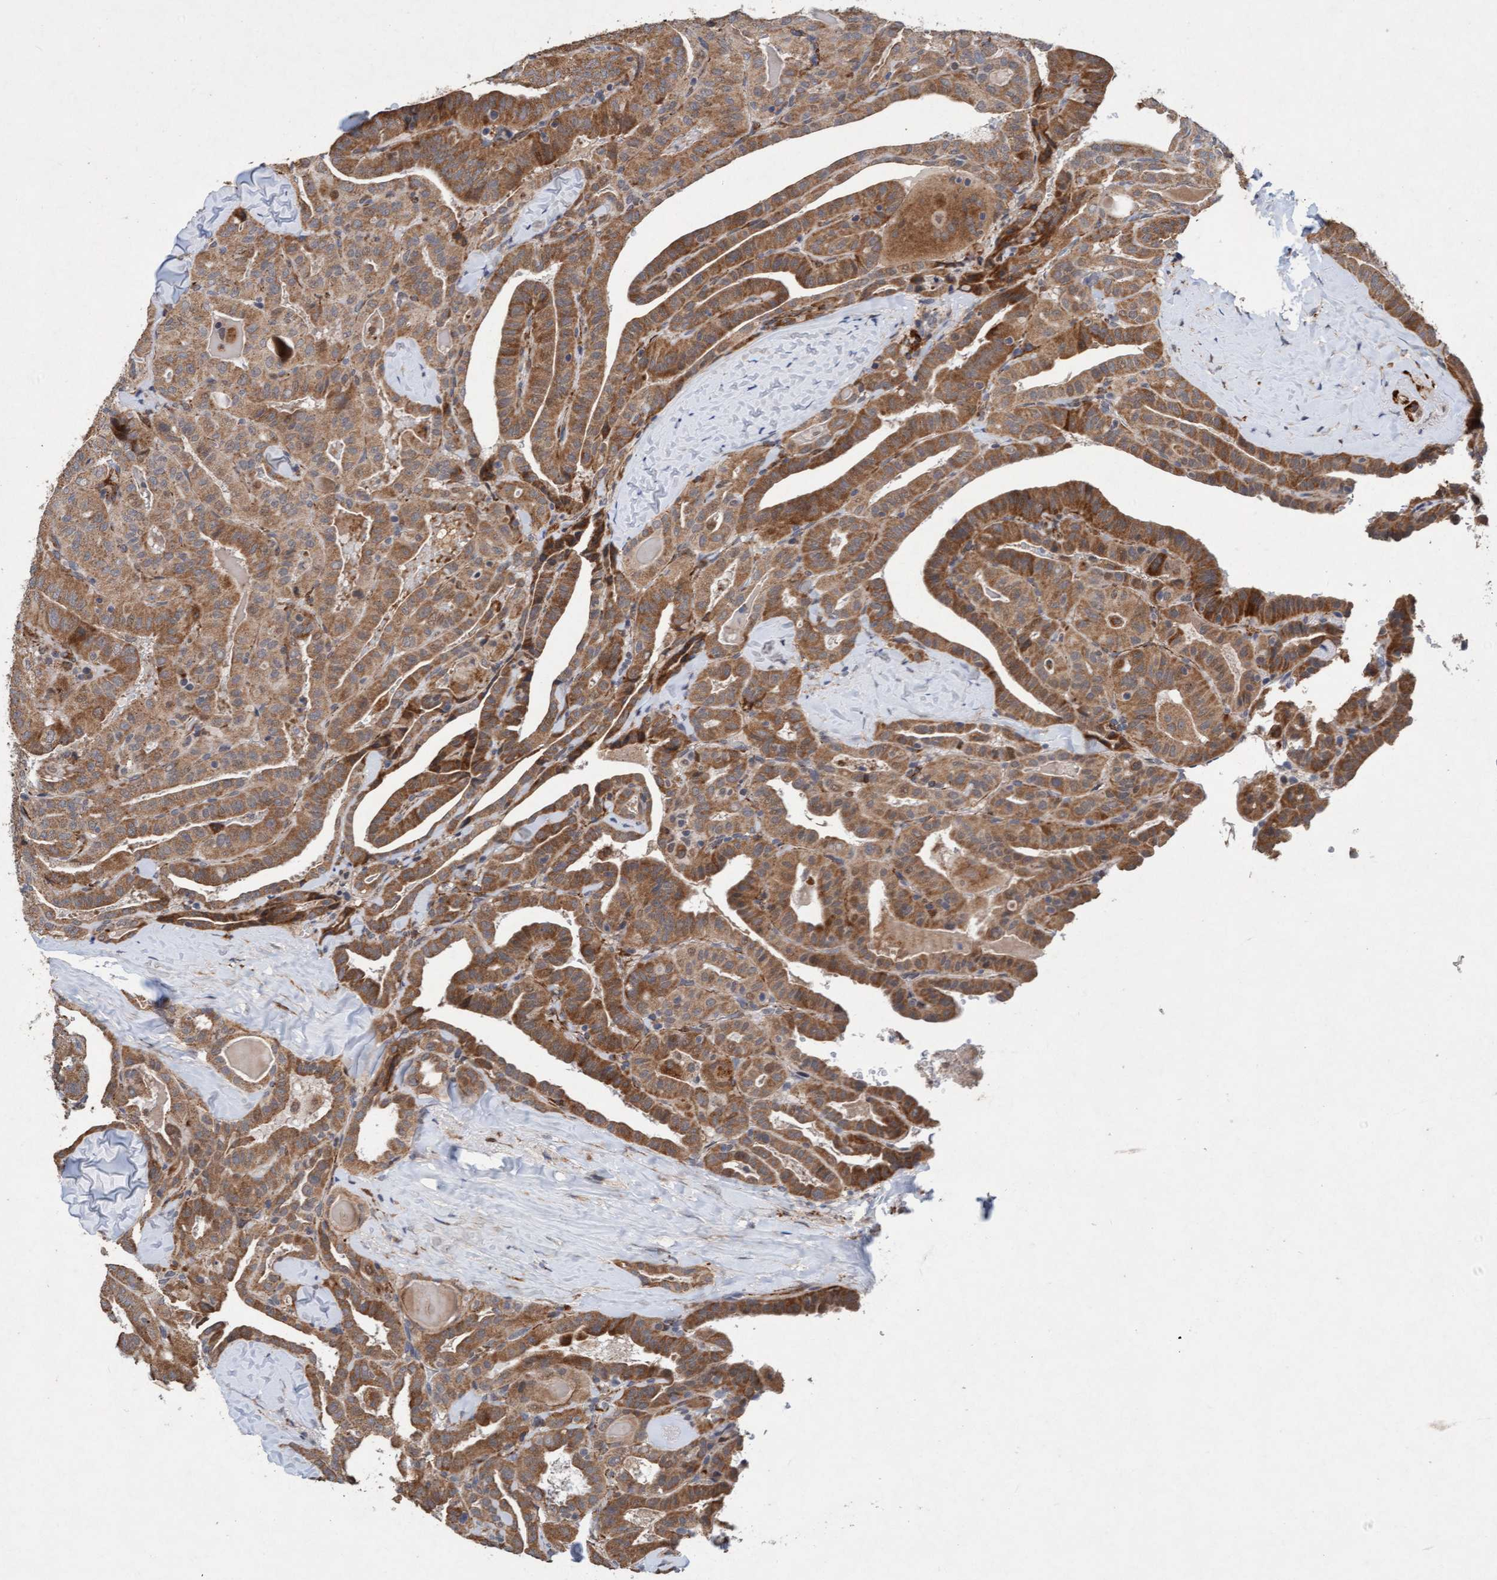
{"staining": {"intensity": "moderate", "quantity": ">75%", "location": "cytoplasmic/membranous"}, "tissue": "thyroid cancer", "cell_type": "Tumor cells", "image_type": "cancer", "snomed": [{"axis": "morphology", "description": "Papillary adenocarcinoma, NOS"}, {"axis": "topography", "description": "Thyroid gland"}], "caption": "Thyroid papillary adenocarcinoma tissue exhibits moderate cytoplasmic/membranous expression in approximately >75% of tumor cells, visualized by immunohistochemistry. (DAB (3,3'-diaminobenzidine) IHC, brown staining for protein, blue staining for nuclei).", "gene": "TMEM70", "patient": {"sex": "male", "age": 77}}